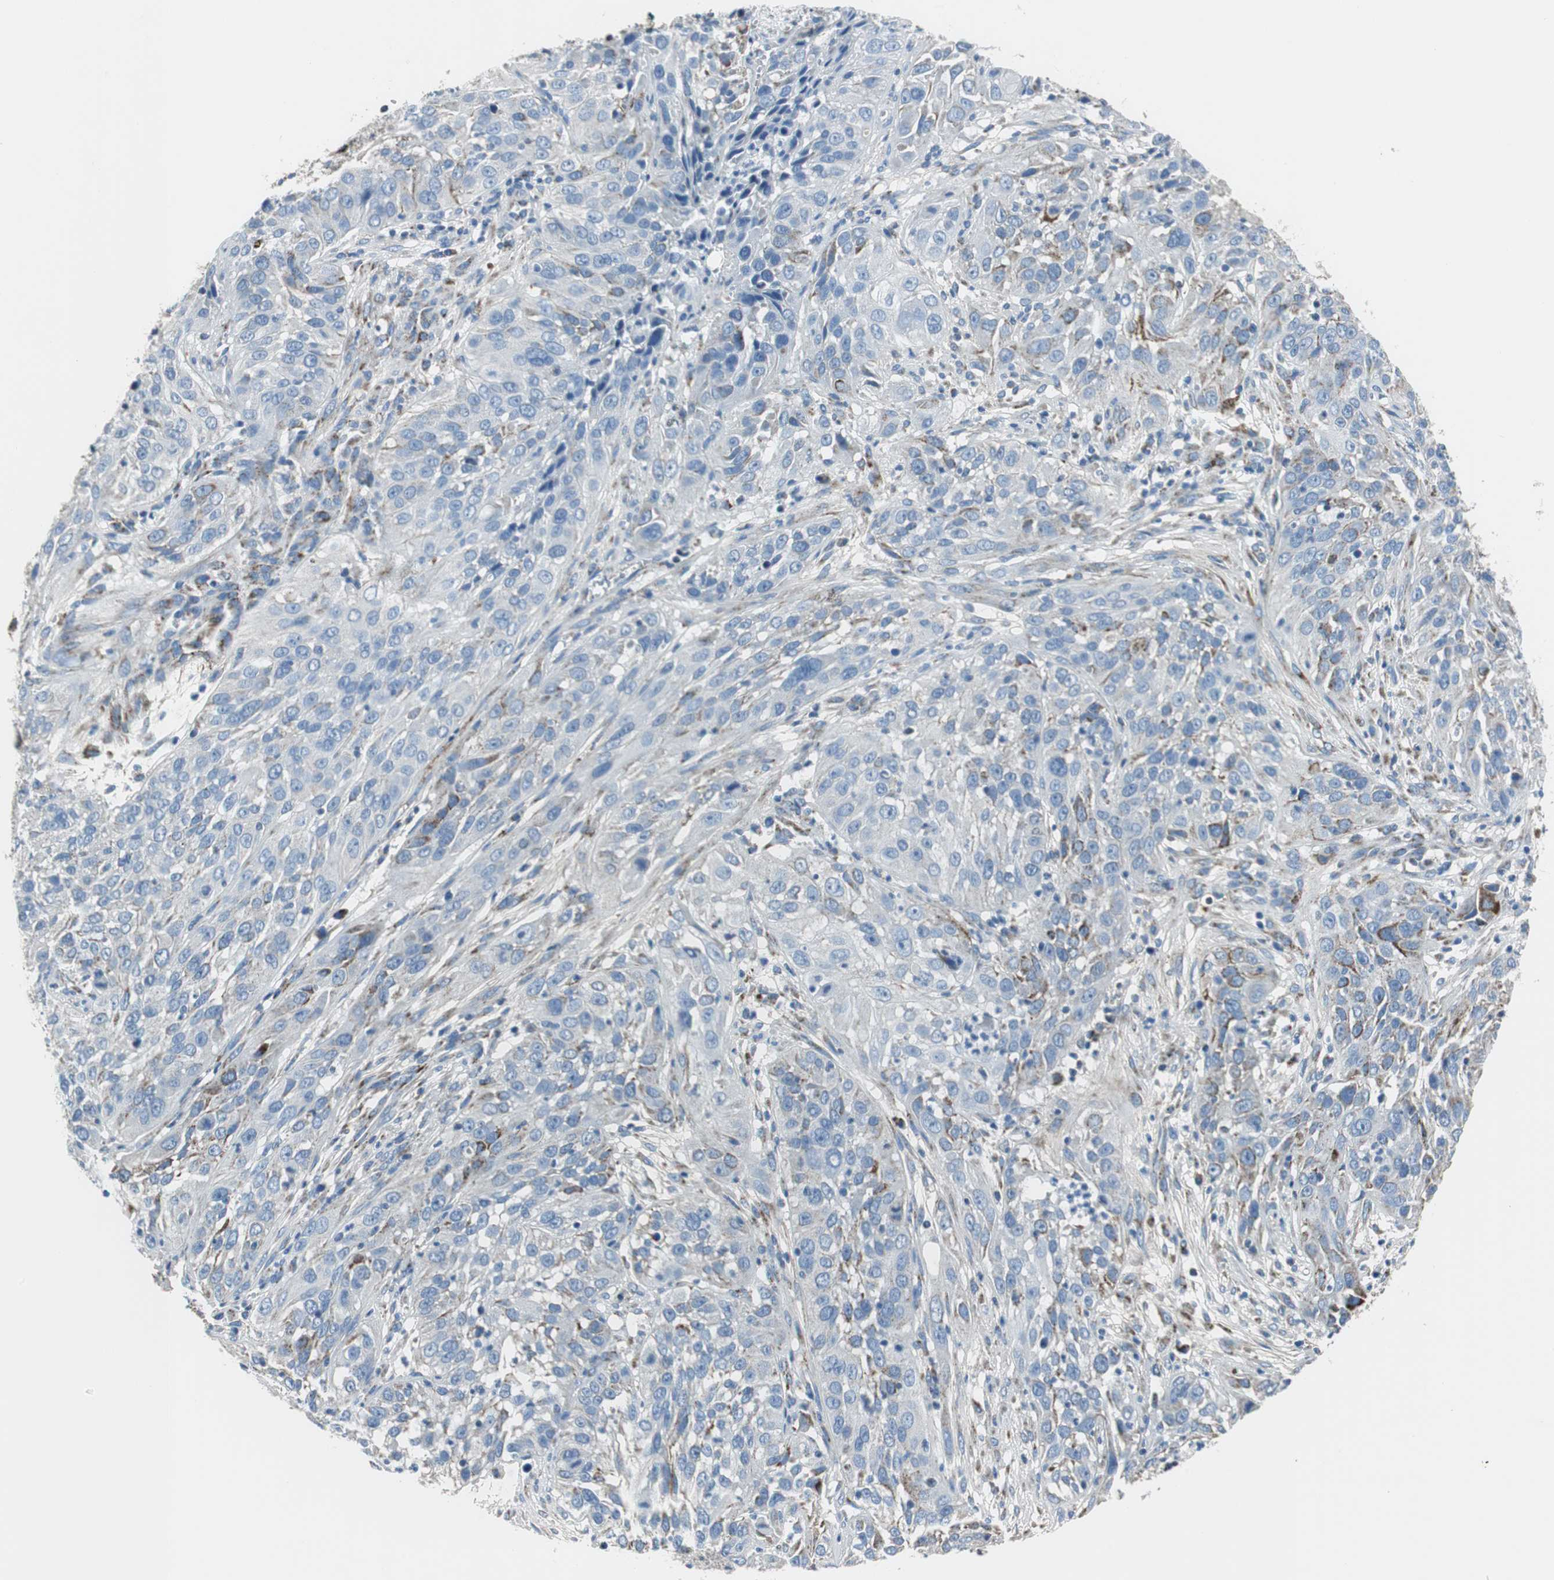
{"staining": {"intensity": "strong", "quantity": "<25%", "location": "cytoplasmic/membranous"}, "tissue": "cervical cancer", "cell_type": "Tumor cells", "image_type": "cancer", "snomed": [{"axis": "morphology", "description": "Squamous cell carcinoma, NOS"}, {"axis": "topography", "description": "Cervix"}], "caption": "Immunohistochemical staining of cervical cancer displays medium levels of strong cytoplasmic/membranous expression in approximately <25% of tumor cells.", "gene": "C1QTNF7", "patient": {"sex": "female", "age": 32}}